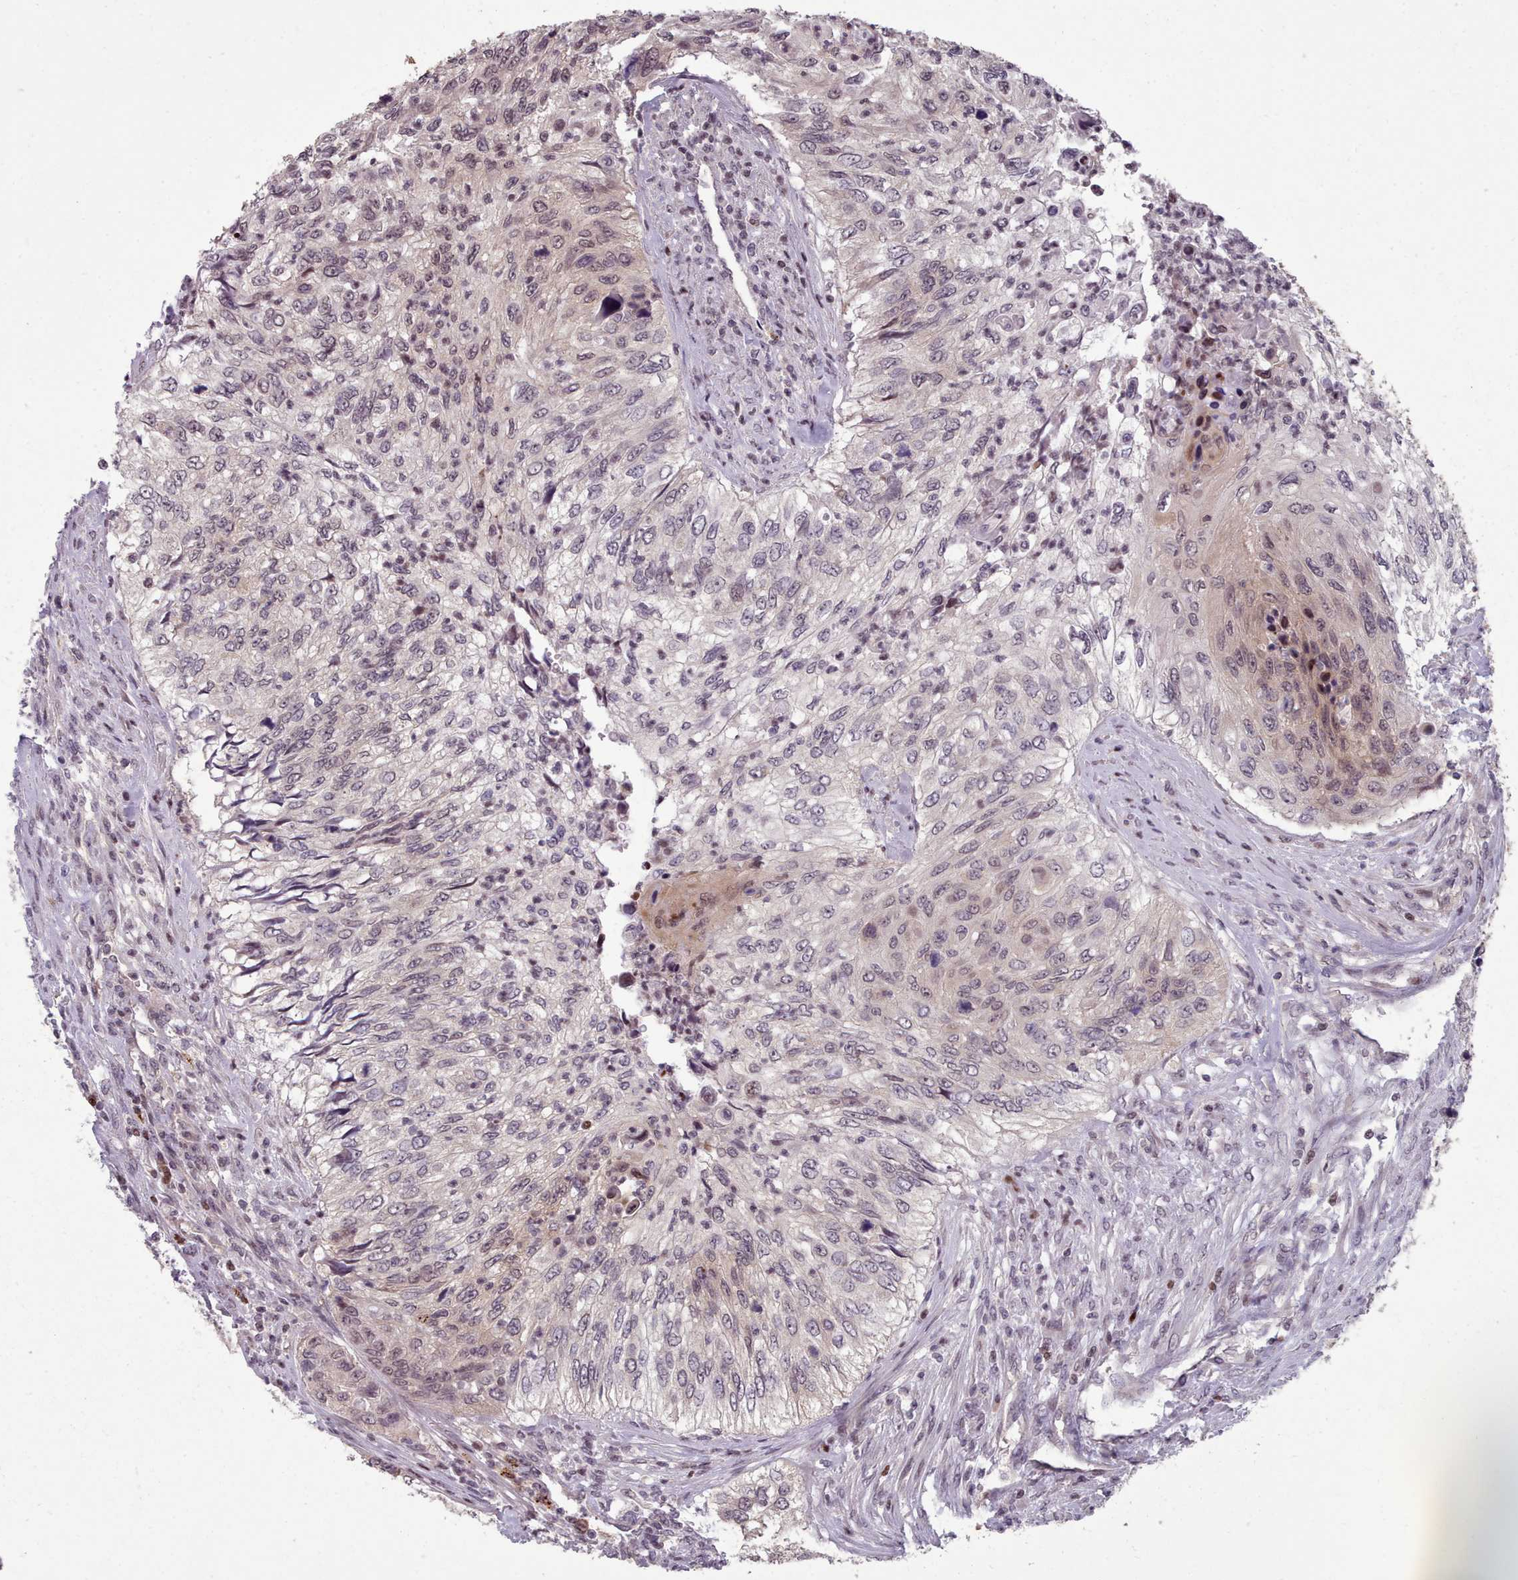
{"staining": {"intensity": "weak", "quantity": "25%-75%", "location": "nuclear"}, "tissue": "urothelial cancer", "cell_type": "Tumor cells", "image_type": "cancer", "snomed": [{"axis": "morphology", "description": "Urothelial carcinoma, High grade"}, {"axis": "topography", "description": "Urinary bladder"}], "caption": "IHC micrograph of neoplastic tissue: urothelial cancer stained using immunohistochemistry (IHC) exhibits low levels of weak protein expression localized specifically in the nuclear of tumor cells, appearing as a nuclear brown color.", "gene": "ENSA", "patient": {"sex": "female", "age": 60}}